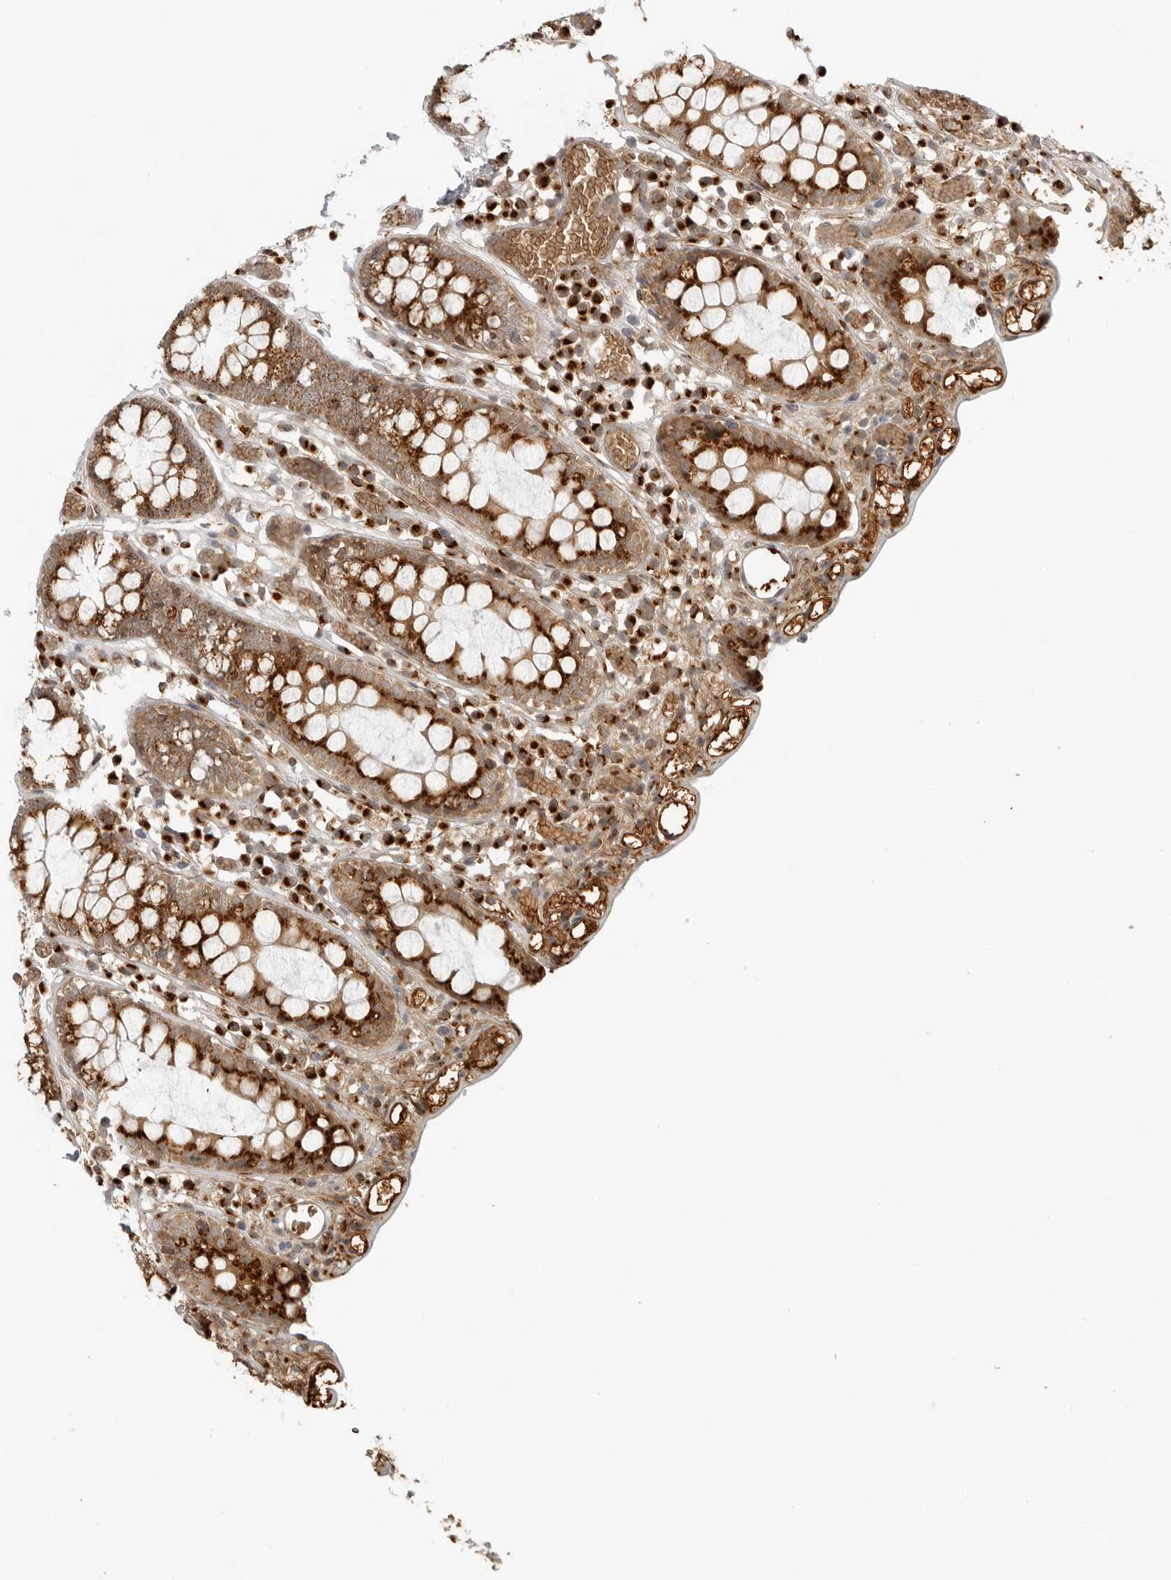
{"staining": {"intensity": "moderate", "quantity": ">75%", "location": "cytoplasmic/membranous"}, "tissue": "colon", "cell_type": "Endothelial cells", "image_type": "normal", "snomed": [{"axis": "morphology", "description": "Normal tissue, NOS"}, {"axis": "topography", "description": "Colon"}], "caption": "Immunohistochemical staining of normal colon shows >75% levels of moderate cytoplasmic/membranous protein expression in approximately >75% of endothelial cells.", "gene": "COPA", "patient": {"sex": "male", "age": 14}}